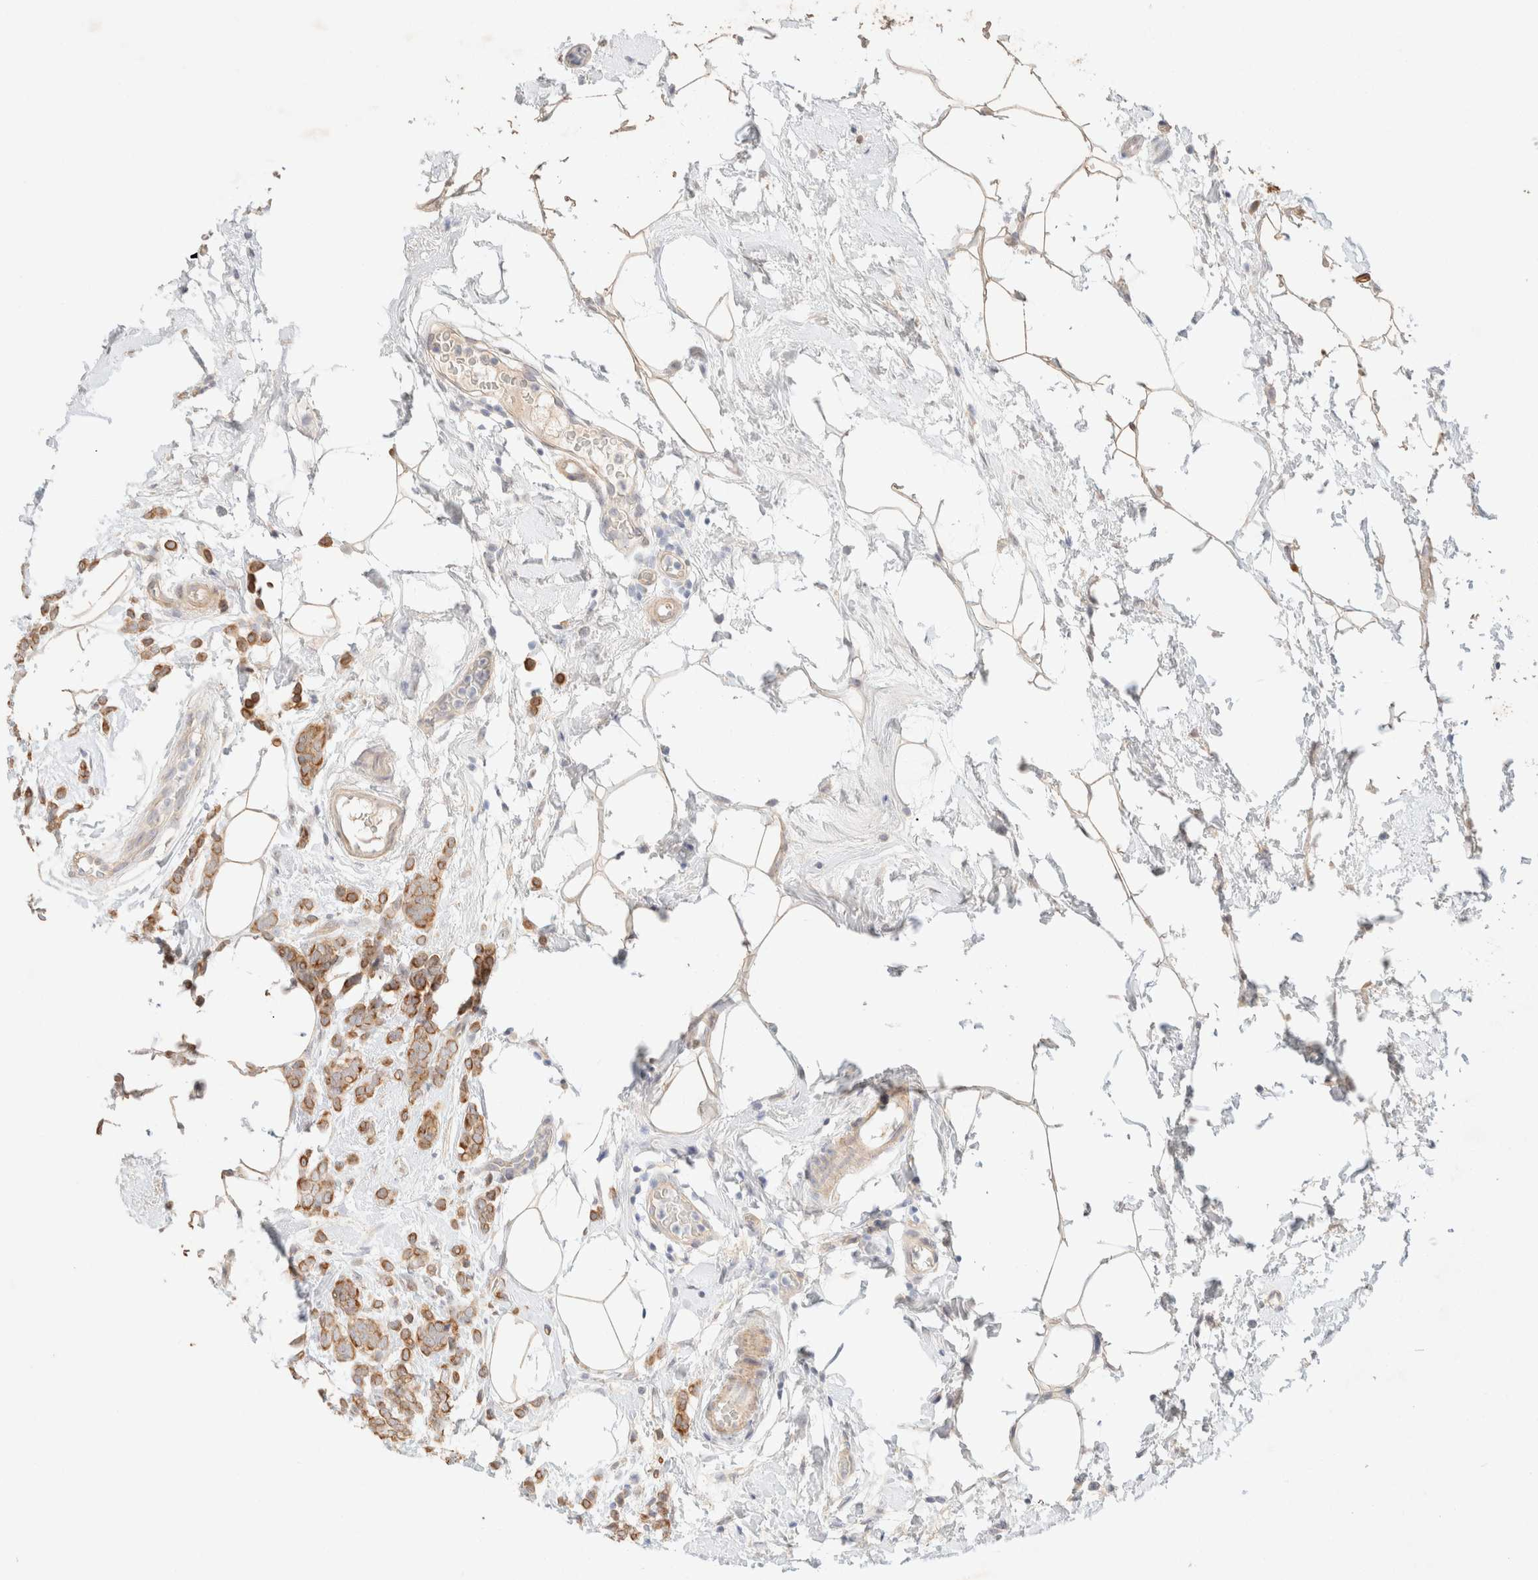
{"staining": {"intensity": "strong", "quantity": ">75%", "location": "cytoplasmic/membranous"}, "tissue": "breast cancer", "cell_type": "Tumor cells", "image_type": "cancer", "snomed": [{"axis": "morphology", "description": "Lobular carcinoma"}, {"axis": "topography", "description": "Breast"}], "caption": "DAB (3,3'-diaminobenzidine) immunohistochemical staining of breast cancer shows strong cytoplasmic/membranous protein positivity in approximately >75% of tumor cells.", "gene": "CSNK1E", "patient": {"sex": "female", "age": 50}}